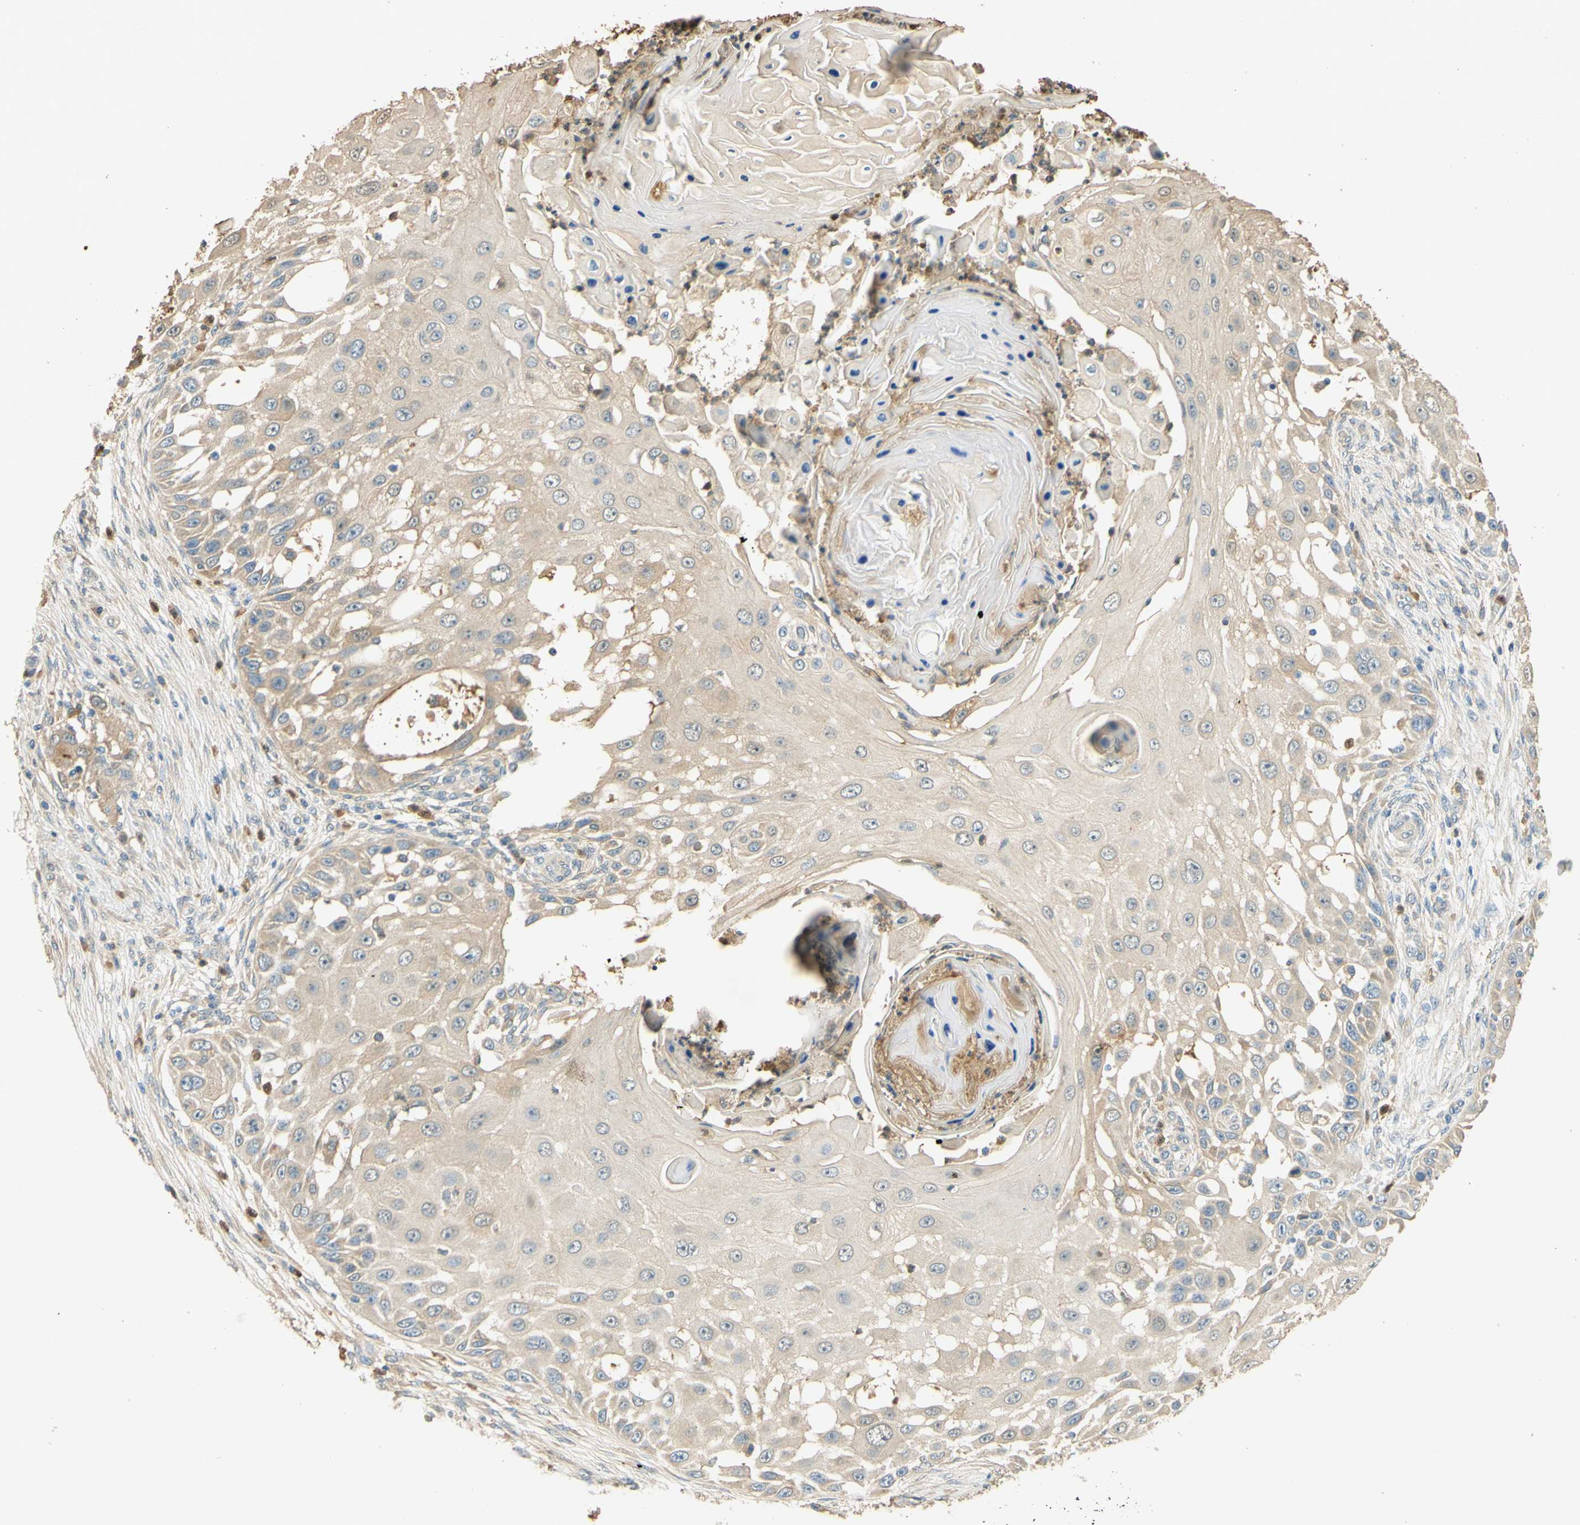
{"staining": {"intensity": "weak", "quantity": "25%-75%", "location": "cytoplasmic/membranous"}, "tissue": "skin cancer", "cell_type": "Tumor cells", "image_type": "cancer", "snomed": [{"axis": "morphology", "description": "Squamous cell carcinoma, NOS"}, {"axis": "topography", "description": "Skin"}], "caption": "High-power microscopy captured an IHC photomicrograph of skin cancer (squamous cell carcinoma), revealing weak cytoplasmic/membranous positivity in approximately 25%-75% of tumor cells.", "gene": "ENTREP2", "patient": {"sex": "female", "age": 44}}